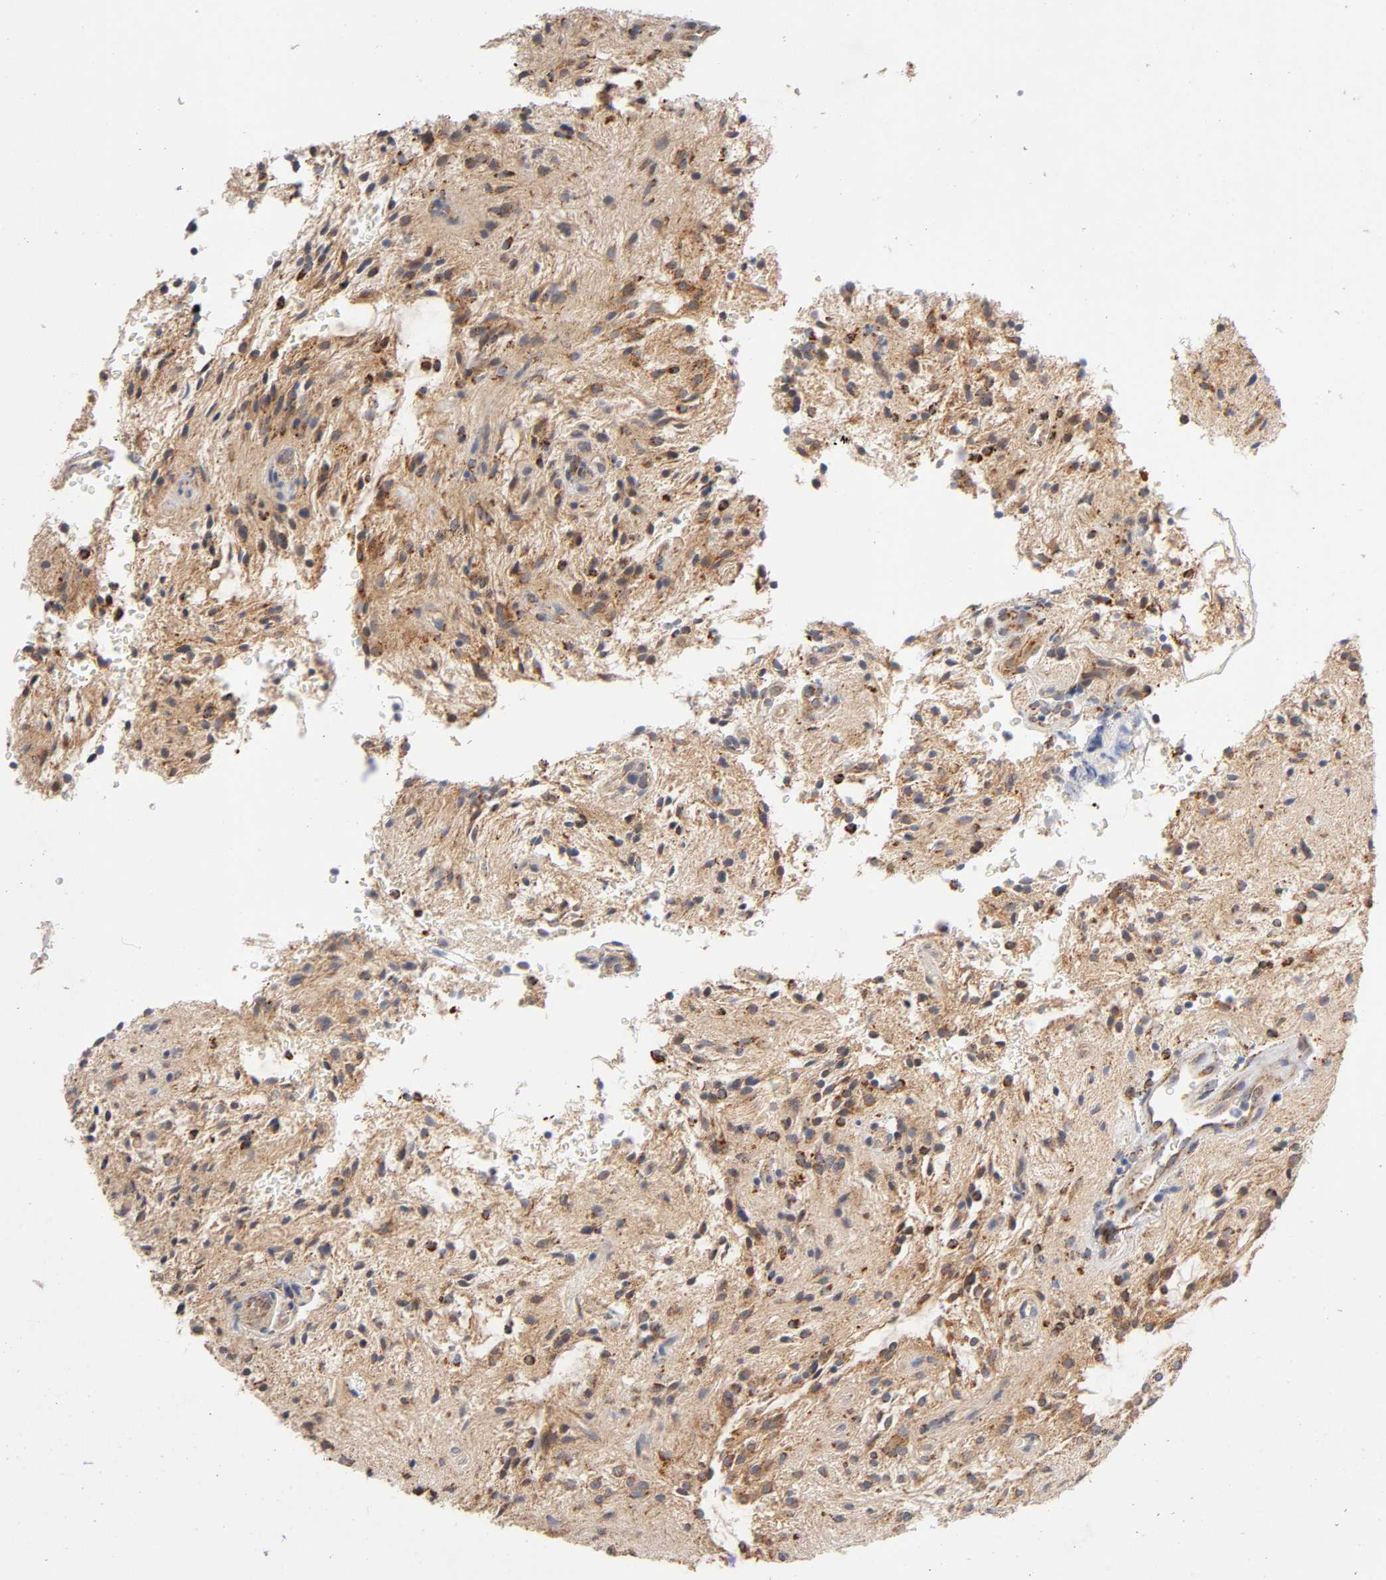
{"staining": {"intensity": "strong", "quantity": "25%-75%", "location": "cytoplasmic/membranous"}, "tissue": "glioma", "cell_type": "Tumor cells", "image_type": "cancer", "snomed": [{"axis": "morphology", "description": "Glioma, malignant, NOS"}, {"axis": "topography", "description": "Cerebellum"}], "caption": "Protein staining of glioma tissue exhibits strong cytoplasmic/membranous positivity in approximately 25%-75% of tumor cells.", "gene": "ISG15", "patient": {"sex": "female", "age": 10}}